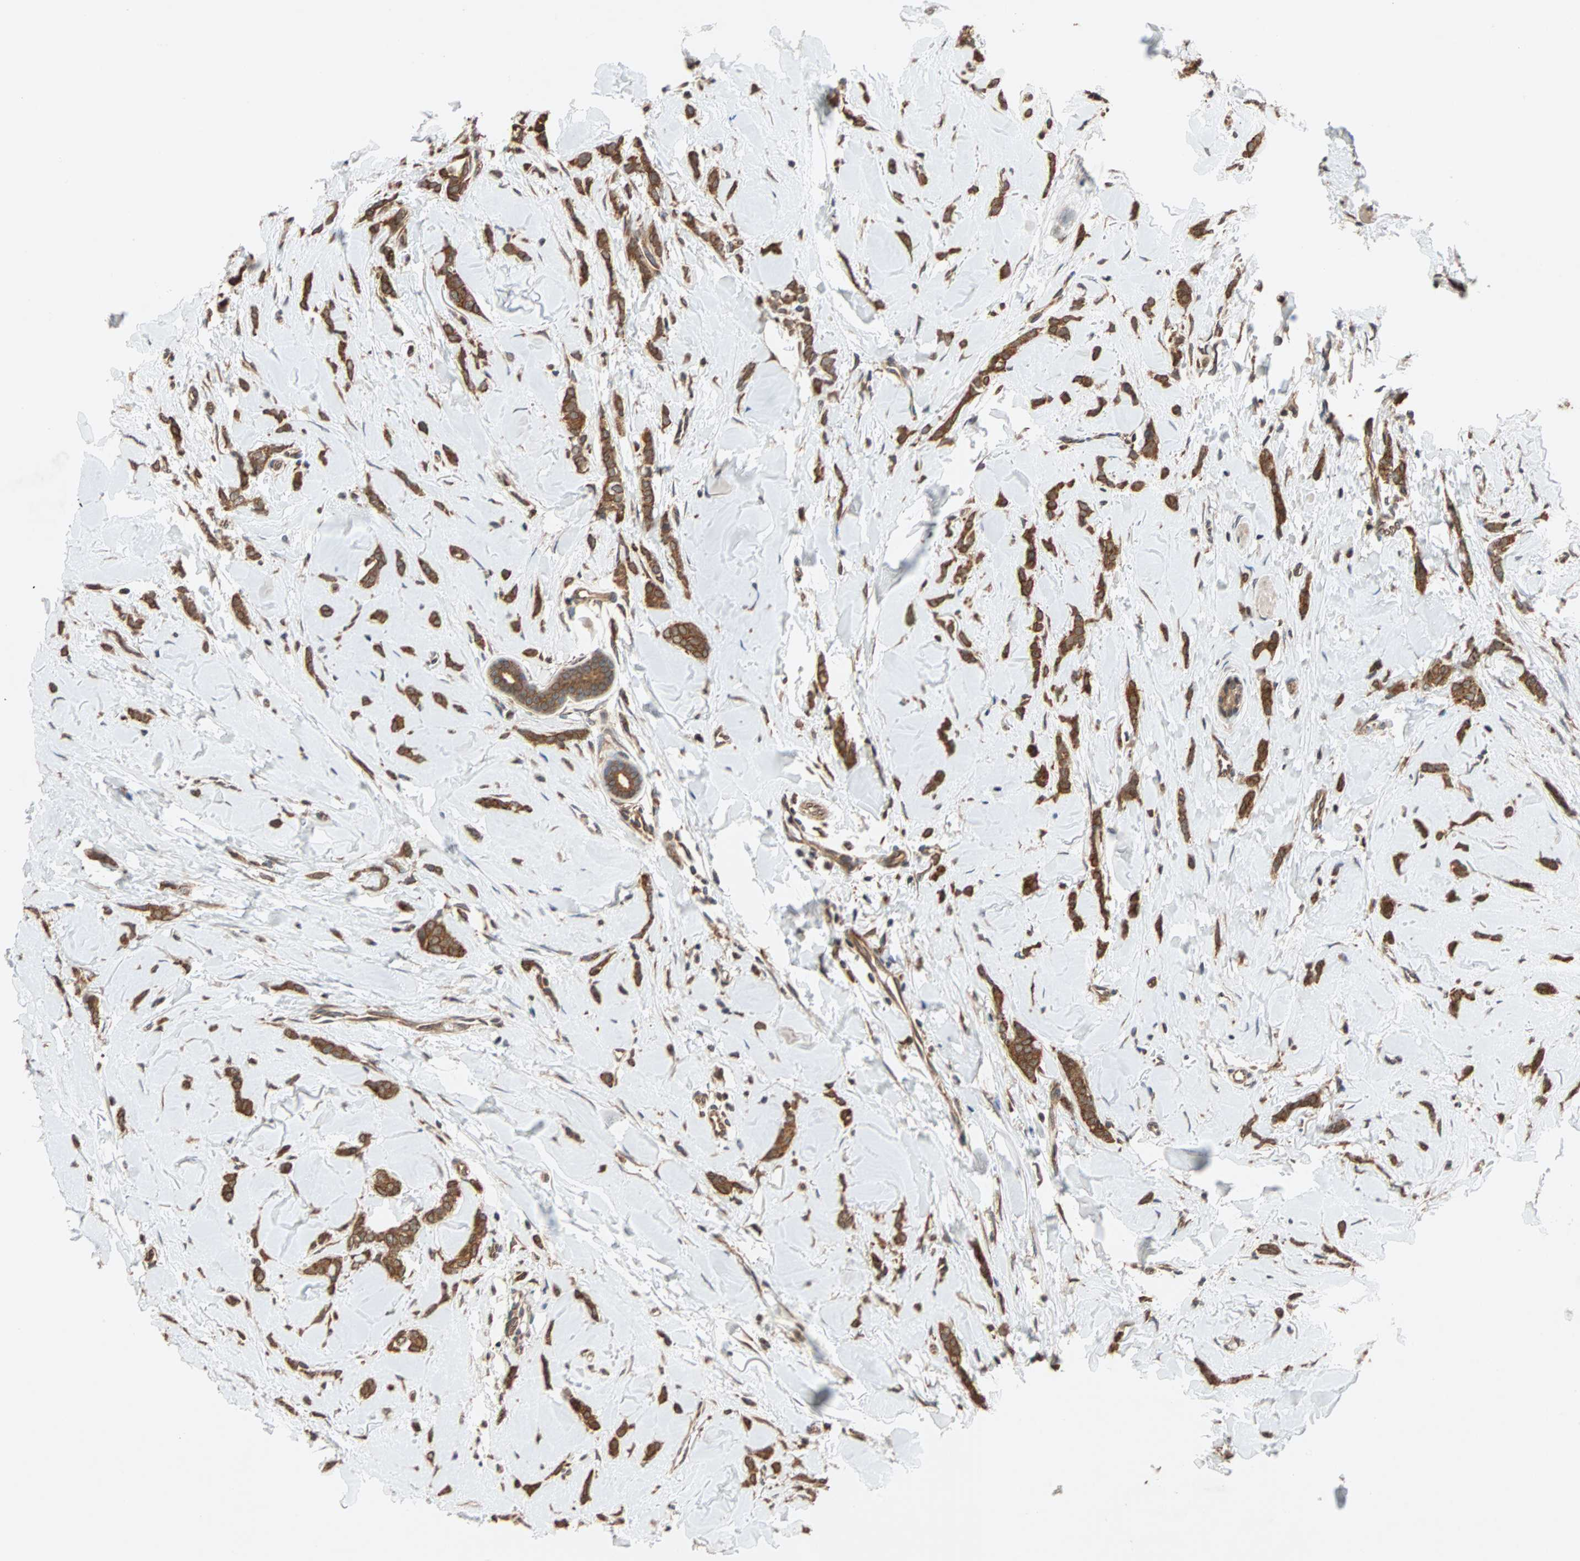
{"staining": {"intensity": "strong", "quantity": ">75%", "location": "cytoplasmic/membranous"}, "tissue": "breast cancer", "cell_type": "Tumor cells", "image_type": "cancer", "snomed": [{"axis": "morphology", "description": "Lobular carcinoma"}, {"axis": "topography", "description": "Skin"}, {"axis": "topography", "description": "Breast"}], "caption": "Protein staining demonstrates strong cytoplasmic/membranous positivity in approximately >75% of tumor cells in breast cancer (lobular carcinoma).", "gene": "AUP1", "patient": {"sex": "female", "age": 46}}